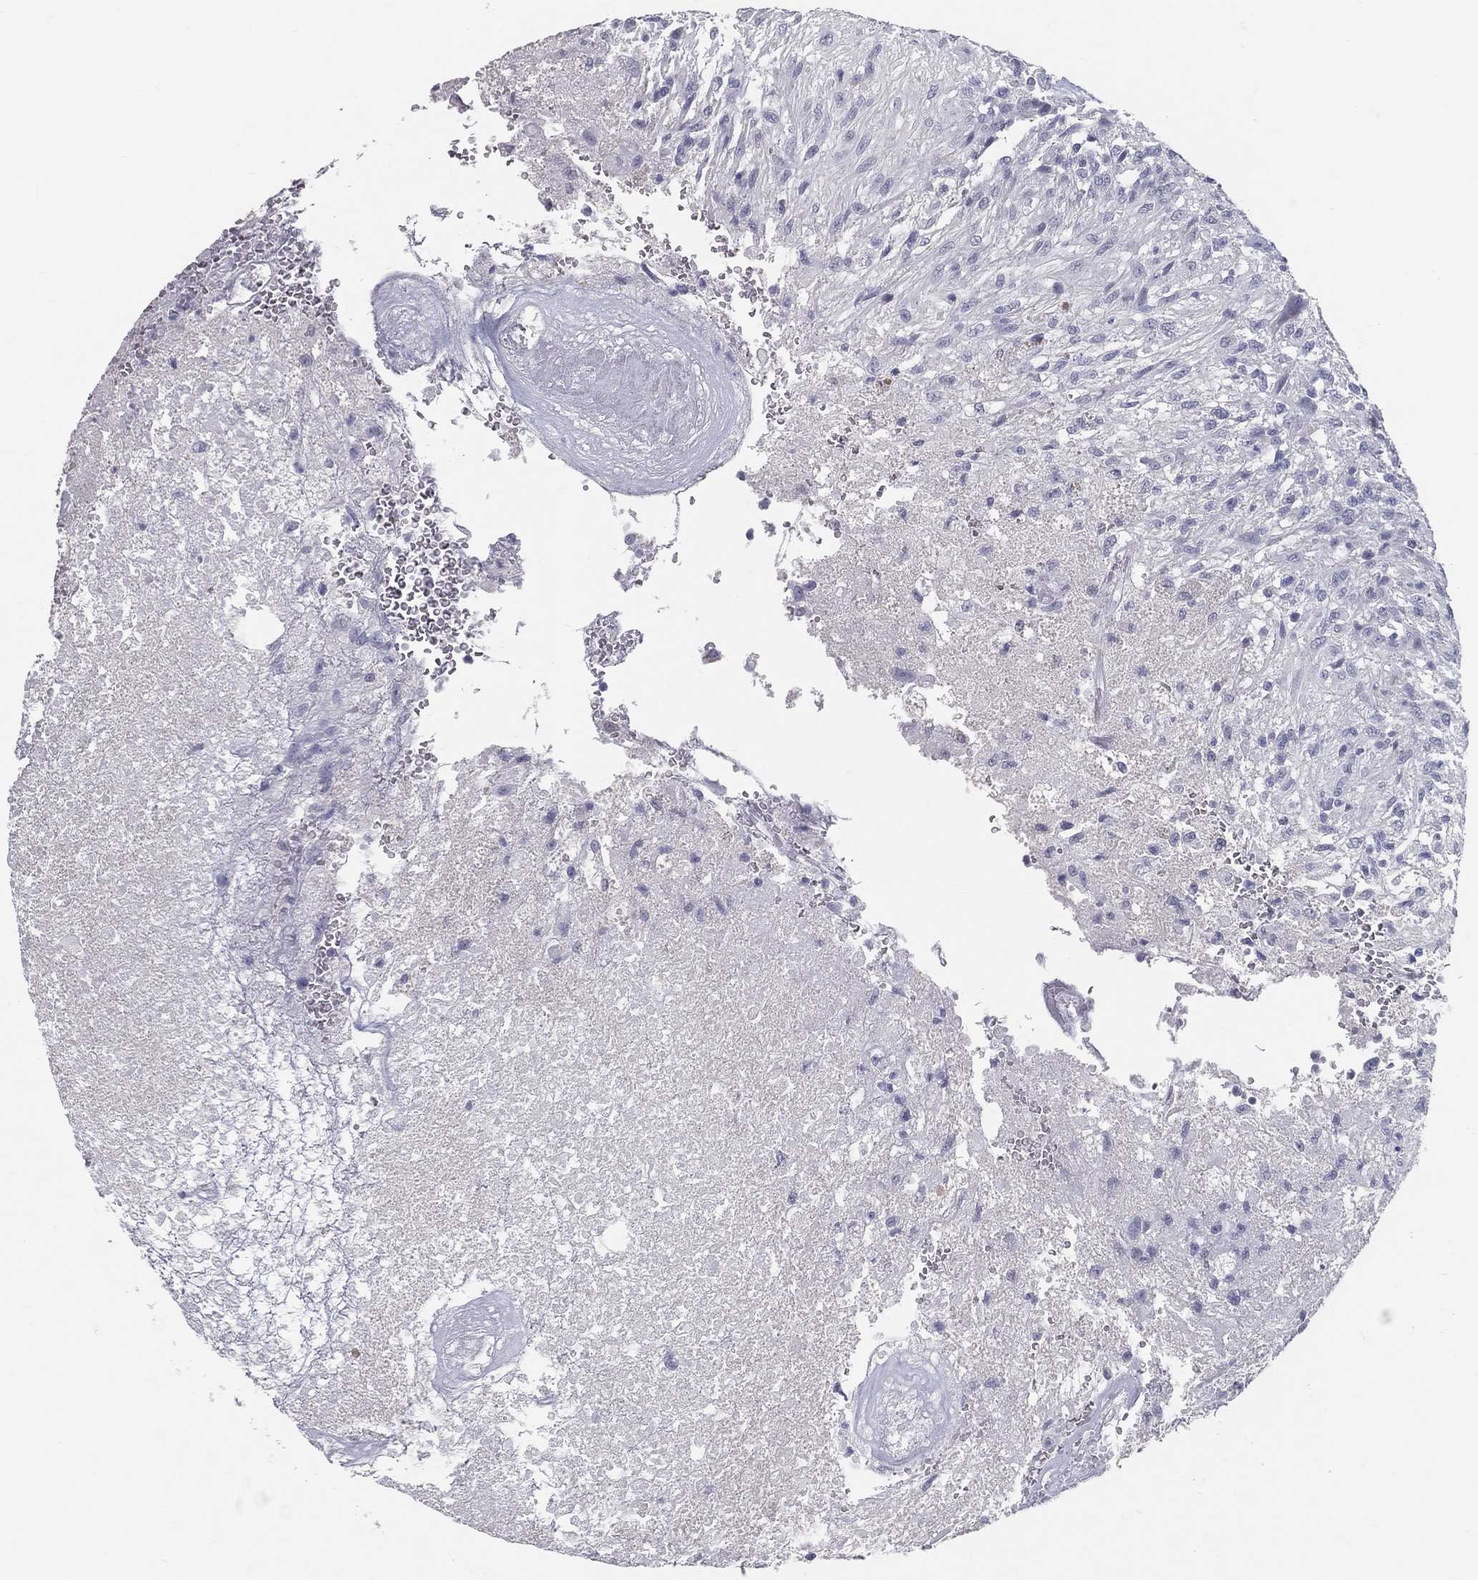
{"staining": {"intensity": "negative", "quantity": "none", "location": "none"}, "tissue": "glioma", "cell_type": "Tumor cells", "image_type": "cancer", "snomed": [{"axis": "morphology", "description": "Glioma, malignant, High grade"}, {"axis": "topography", "description": "Brain"}], "caption": "Human glioma stained for a protein using immunohistochemistry shows no expression in tumor cells.", "gene": "ACE2", "patient": {"sex": "male", "age": 56}}